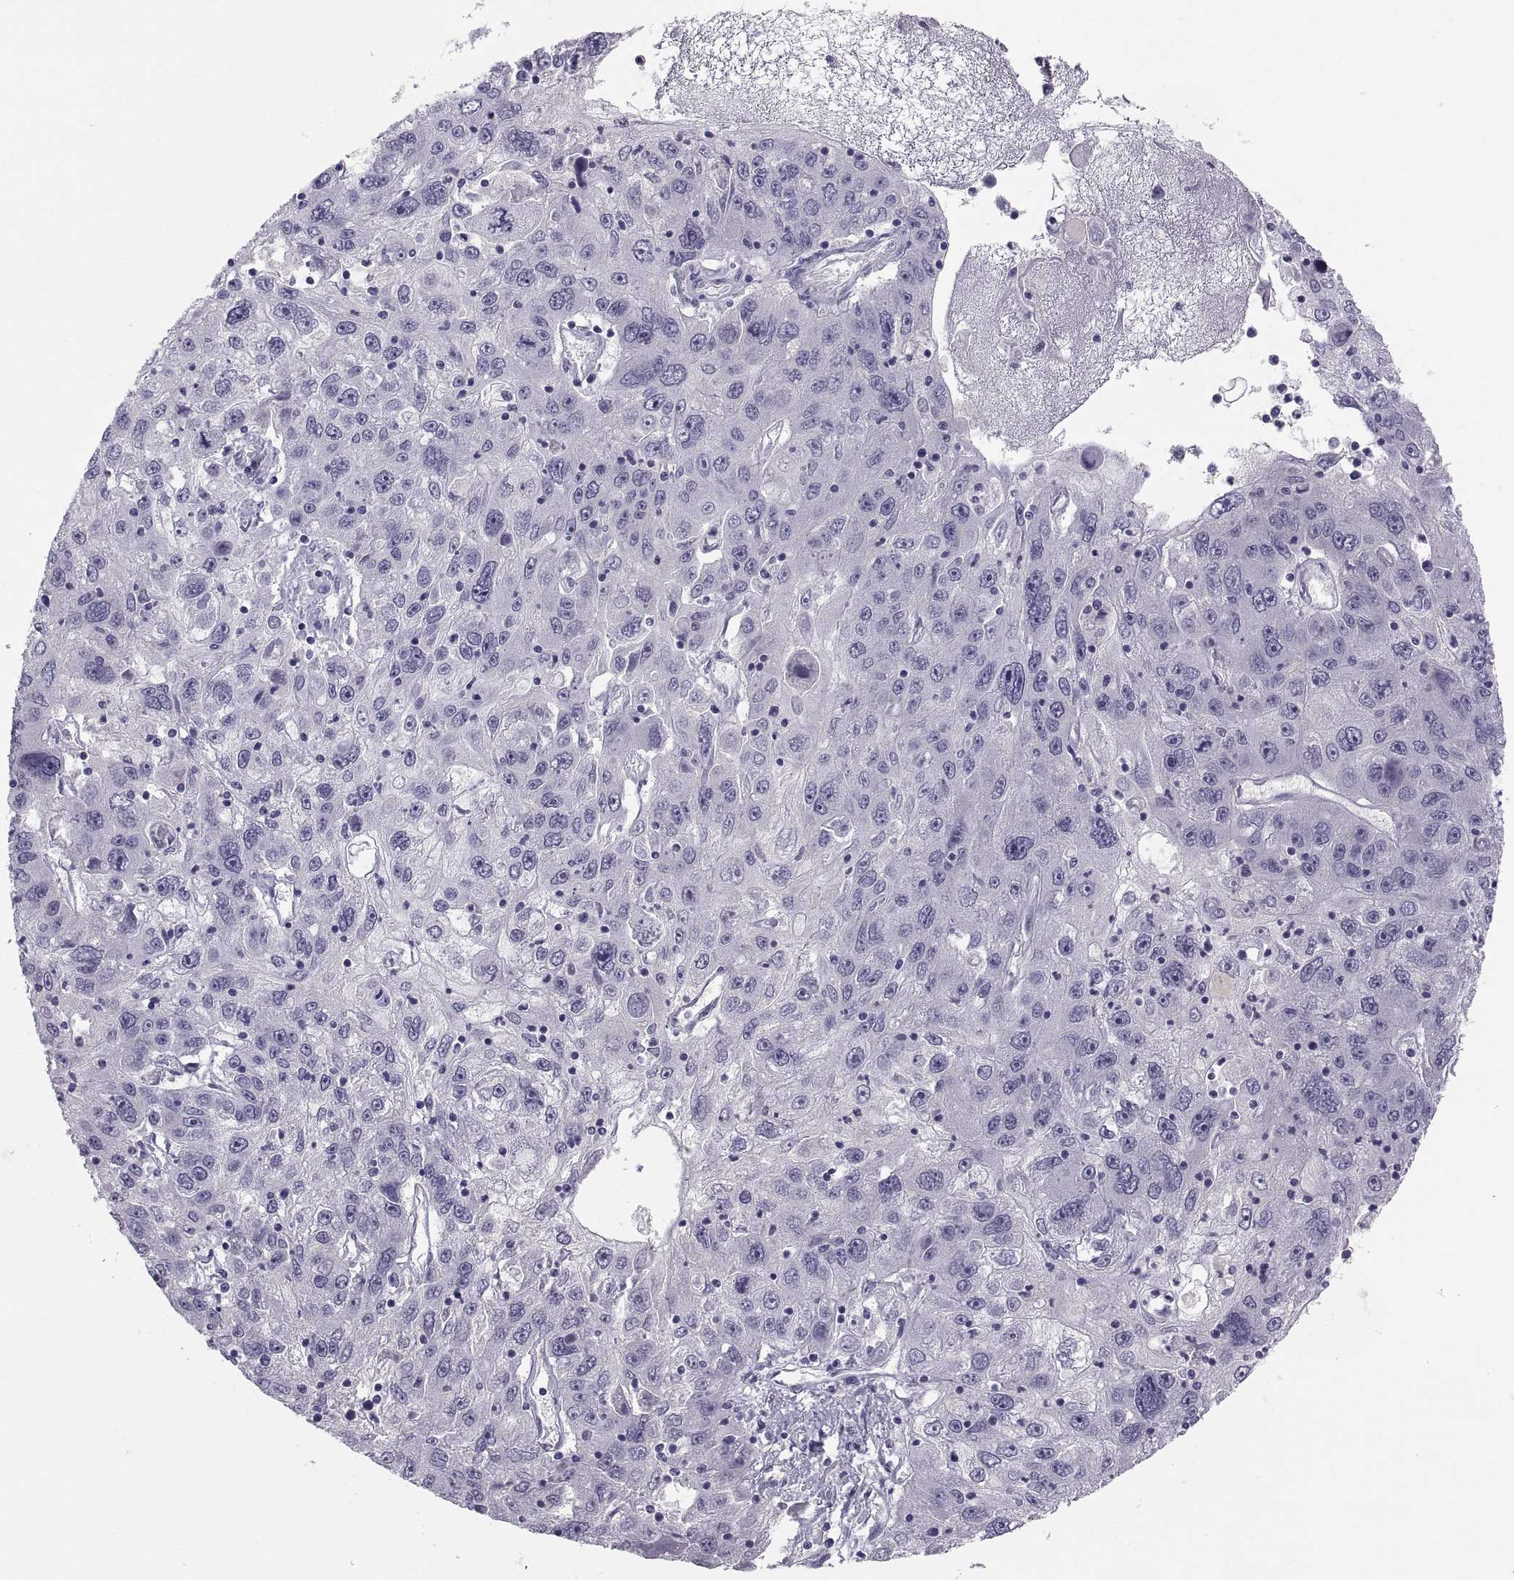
{"staining": {"intensity": "negative", "quantity": "none", "location": "none"}, "tissue": "stomach cancer", "cell_type": "Tumor cells", "image_type": "cancer", "snomed": [{"axis": "morphology", "description": "Adenocarcinoma, NOS"}, {"axis": "topography", "description": "Stomach"}], "caption": "This micrograph is of stomach cancer (adenocarcinoma) stained with immunohistochemistry (IHC) to label a protein in brown with the nuclei are counter-stained blue. There is no positivity in tumor cells.", "gene": "MAGEB2", "patient": {"sex": "male", "age": 56}}